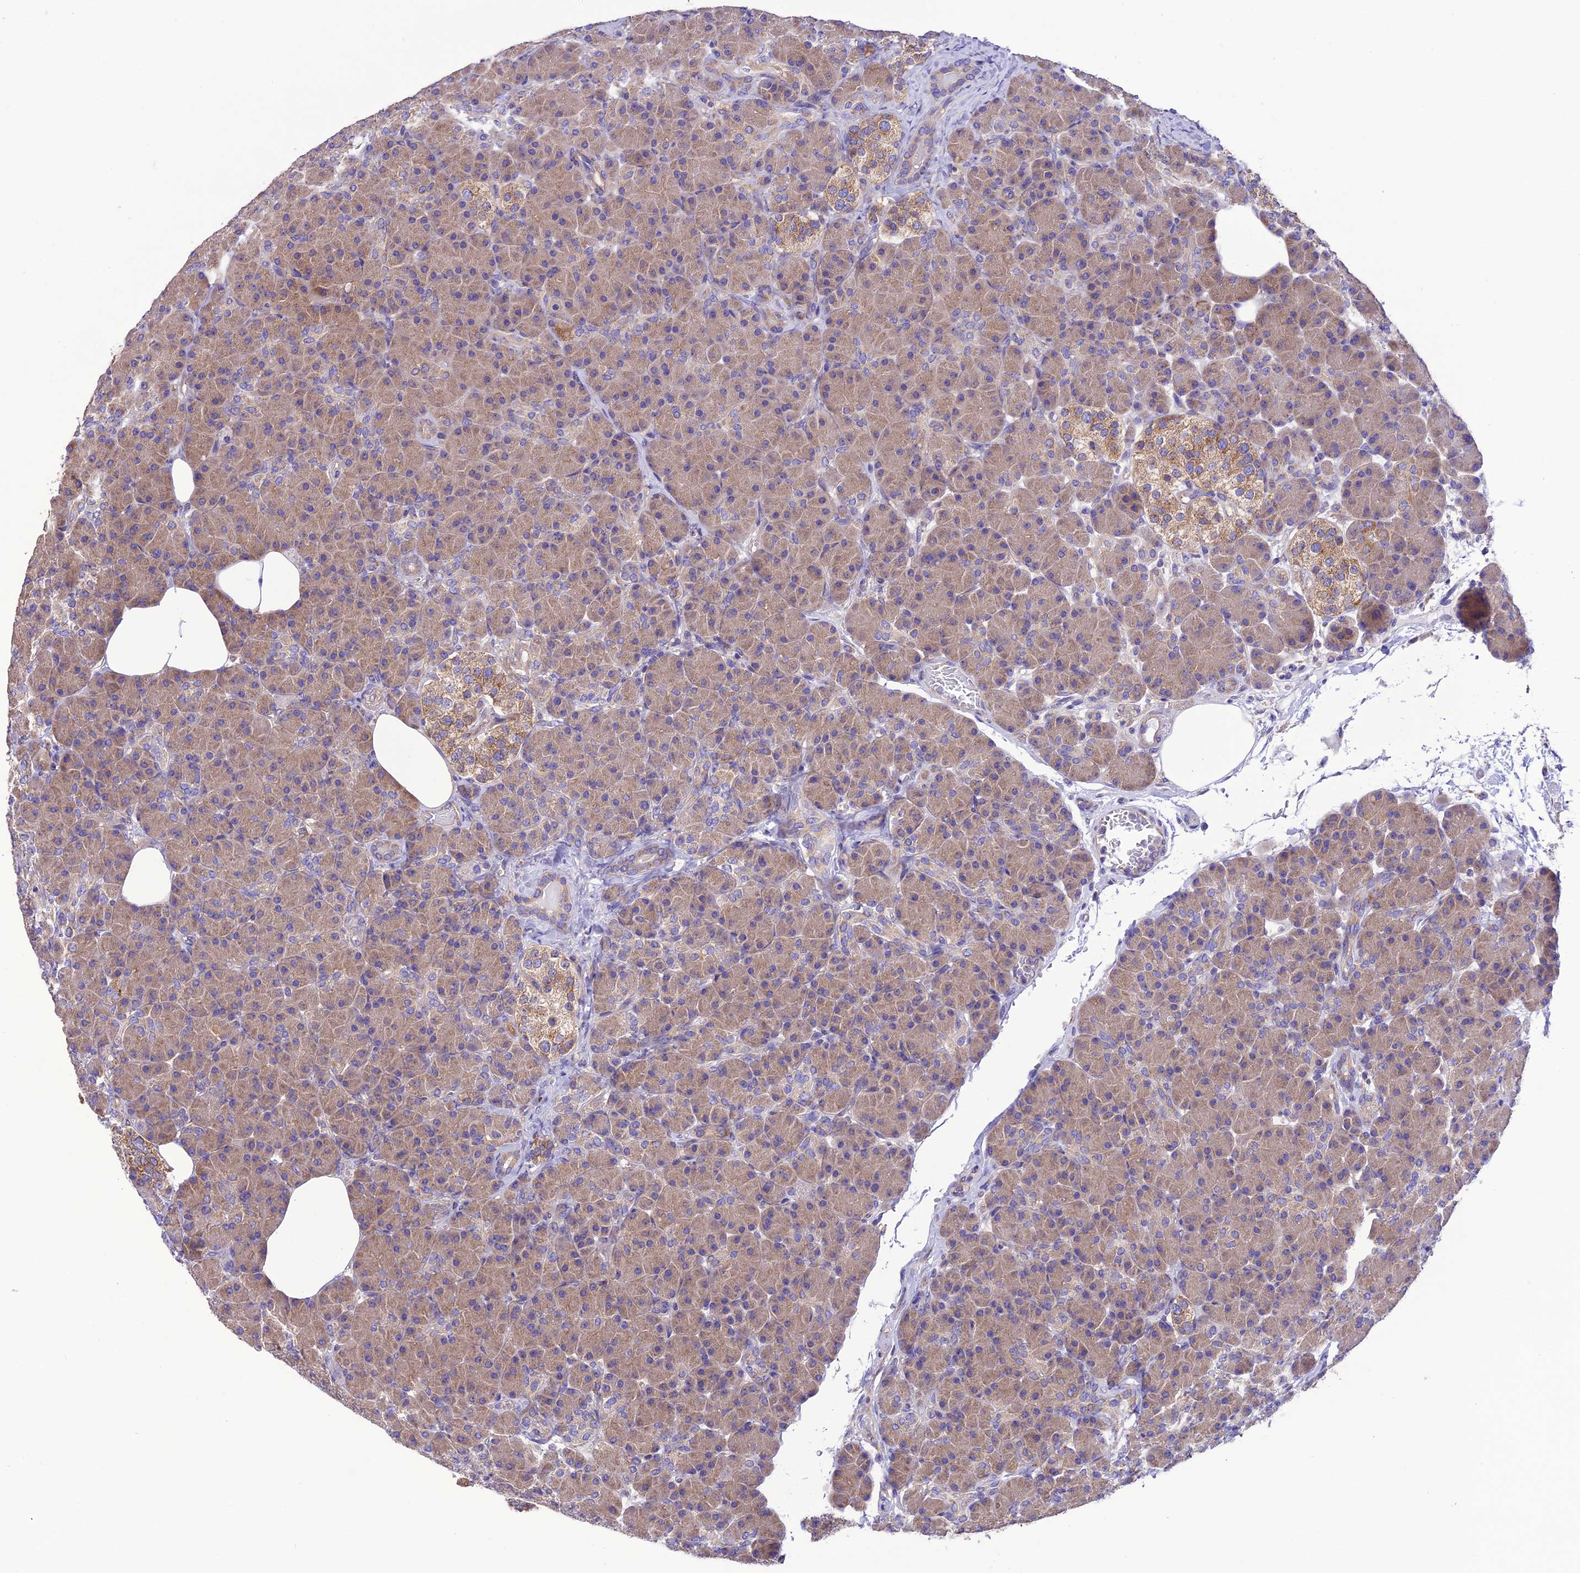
{"staining": {"intensity": "moderate", "quantity": ">75%", "location": "cytoplasmic/membranous"}, "tissue": "pancreas", "cell_type": "Exocrine glandular cells", "image_type": "normal", "snomed": [{"axis": "morphology", "description": "Normal tissue, NOS"}, {"axis": "topography", "description": "Pancreas"}], "caption": "Immunohistochemistry (IHC) photomicrograph of unremarkable pancreas stained for a protein (brown), which displays medium levels of moderate cytoplasmic/membranous staining in about >75% of exocrine glandular cells.", "gene": "MAP3K12", "patient": {"sex": "female", "age": 43}}